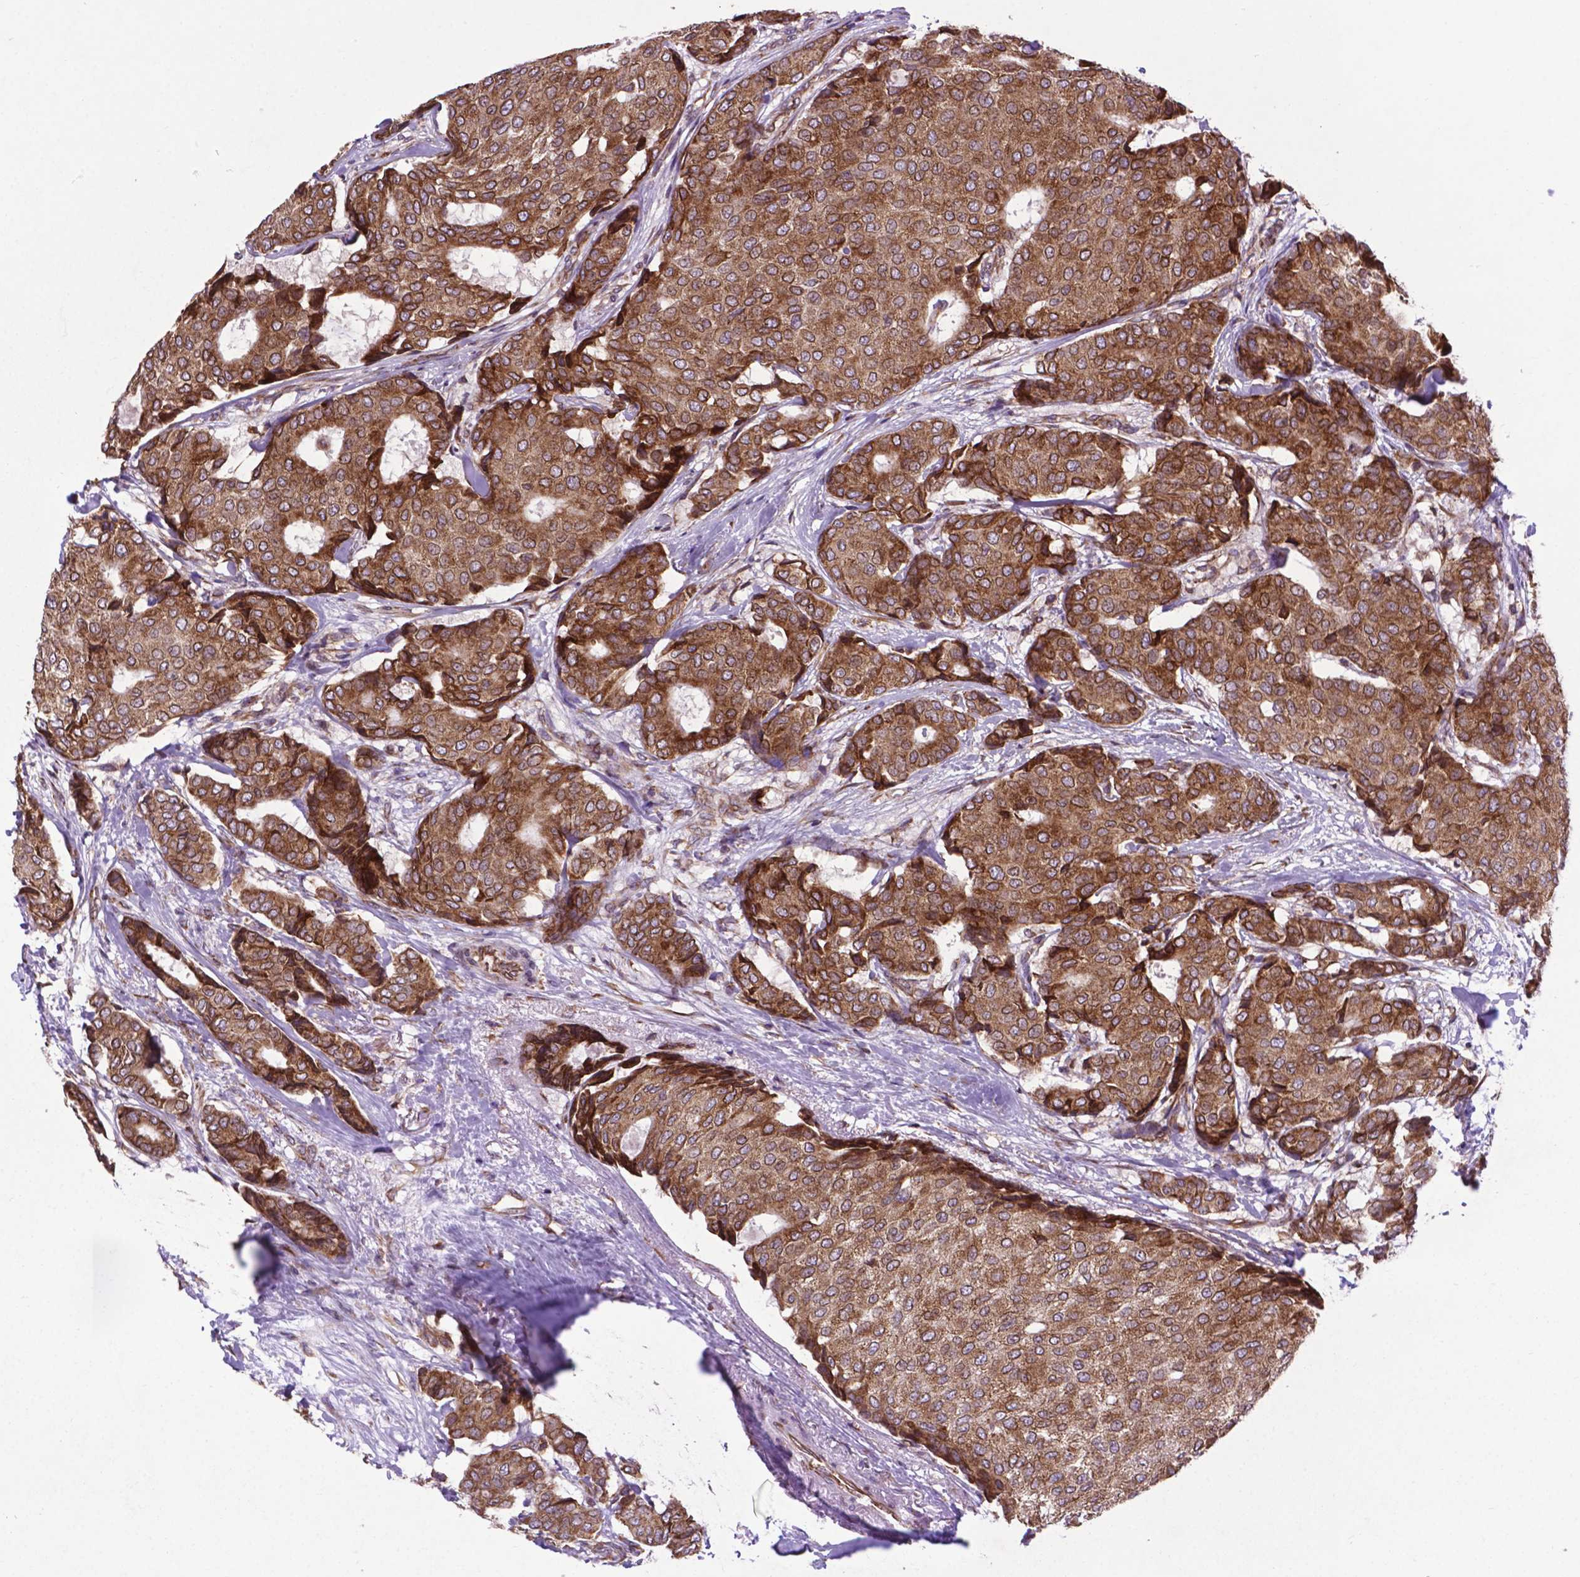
{"staining": {"intensity": "moderate", "quantity": ">75%", "location": "cytoplasmic/membranous"}, "tissue": "breast cancer", "cell_type": "Tumor cells", "image_type": "cancer", "snomed": [{"axis": "morphology", "description": "Duct carcinoma"}, {"axis": "topography", "description": "Breast"}], "caption": "Immunohistochemistry staining of breast cancer, which demonstrates medium levels of moderate cytoplasmic/membranous staining in about >75% of tumor cells indicating moderate cytoplasmic/membranous protein staining. The staining was performed using DAB (brown) for protein detection and nuclei were counterstained in hematoxylin (blue).", "gene": "WDR83OS", "patient": {"sex": "female", "age": 75}}